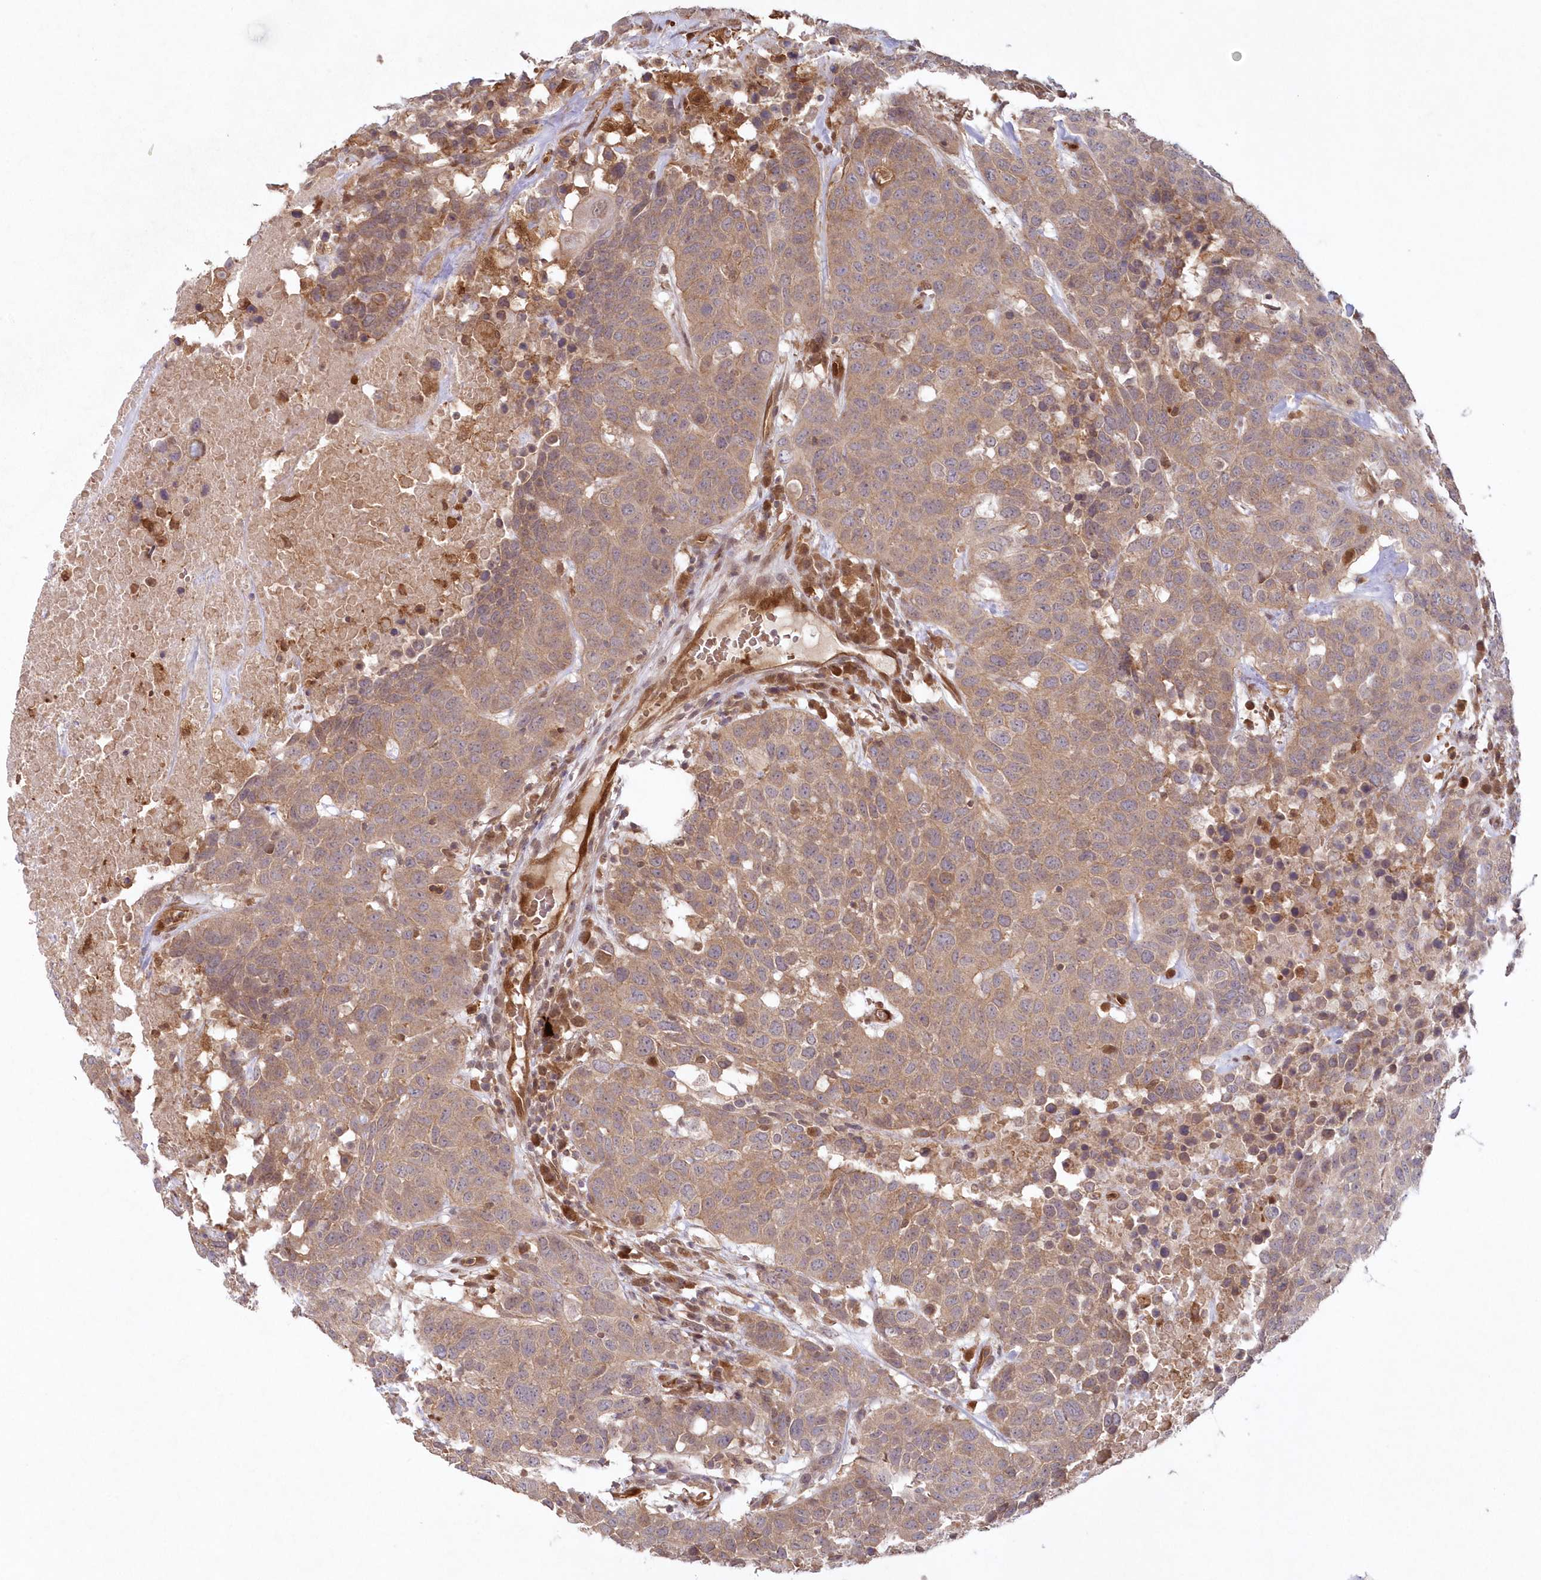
{"staining": {"intensity": "moderate", "quantity": ">75%", "location": "cytoplasmic/membranous"}, "tissue": "head and neck cancer", "cell_type": "Tumor cells", "image_type": "cancer", "snomed": [{"axis": "morphology", "description": "Squamous cell carcinoma, NOS"}, {"axis": "topography", "description": "Head-Neck"}], "caption": "An immunohistochemistry micrograph of tumor tissue is shown. Protein staining in brown labels moderate cytoplasmic/membranous positivity in head and neck cancer within tumor cells. The protein is stained brown, and the nuclei are stained in blue (DAB IHC with brightfield microscopy, high magnification).", "gene": "GBE1", "patient": {"sex": "male", "age": 66}}